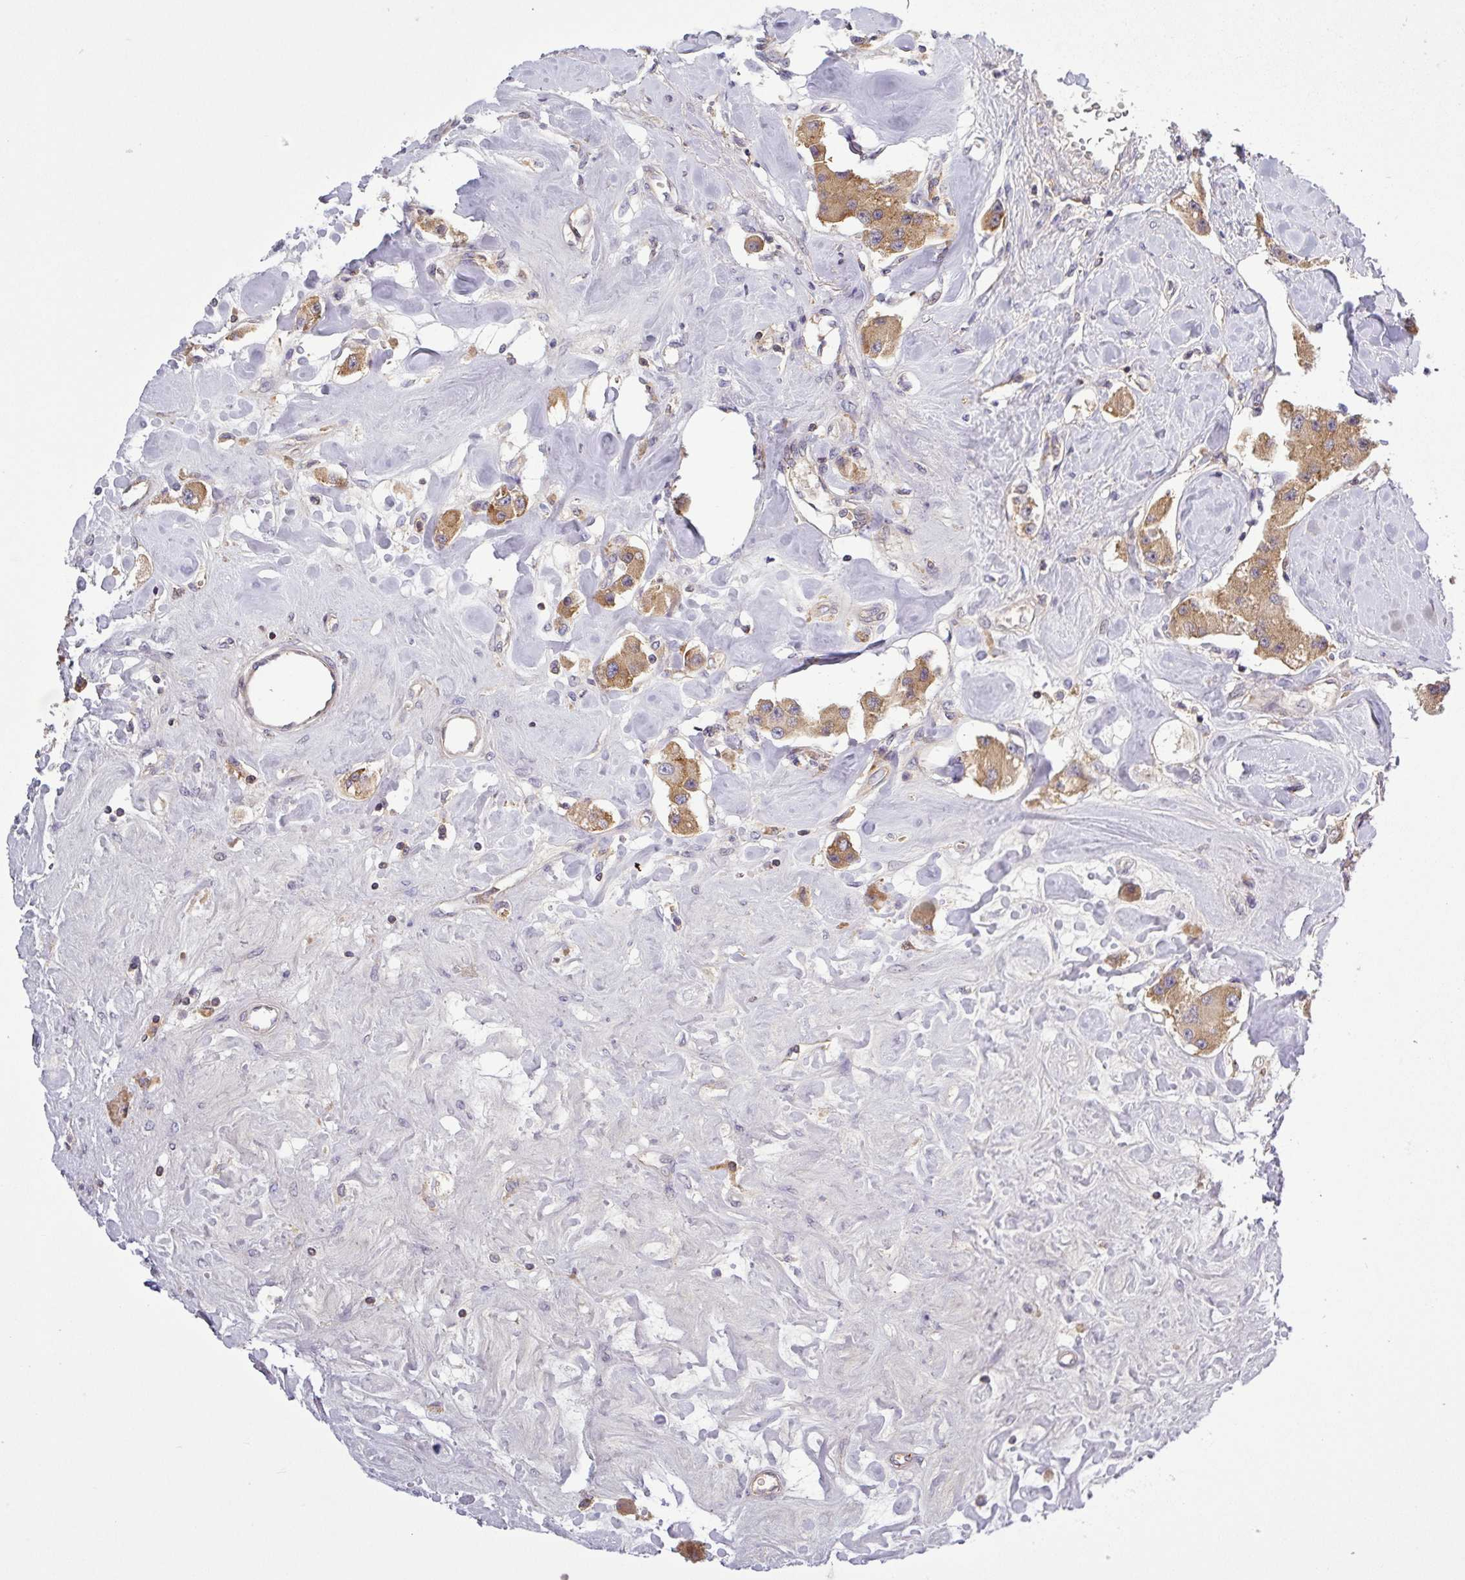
{"staining": {"intensity": "moderate", "quantity": ">75%", "location": "cytoplasmic/membranous"}, "tissue": "carcinoid", "cell_type": "Tumor cells", "image_type": "cancer", "snomed": [{"axis": "morphology", "description": "Carcinoid, malignant, NOS"}, {"axis": "topography", "description": "Pancreas"}], "caption": "Immunohistochemistry (IHC) (DAB (3,3'-diaminobenzidine)) staining of human carcinoid reveals moderate cytoplasmic/membranous protein staining in approximately >75% of tumor cells.", "gene": "LRRC74B", "patient": {"sex": "male", "age": 41}}